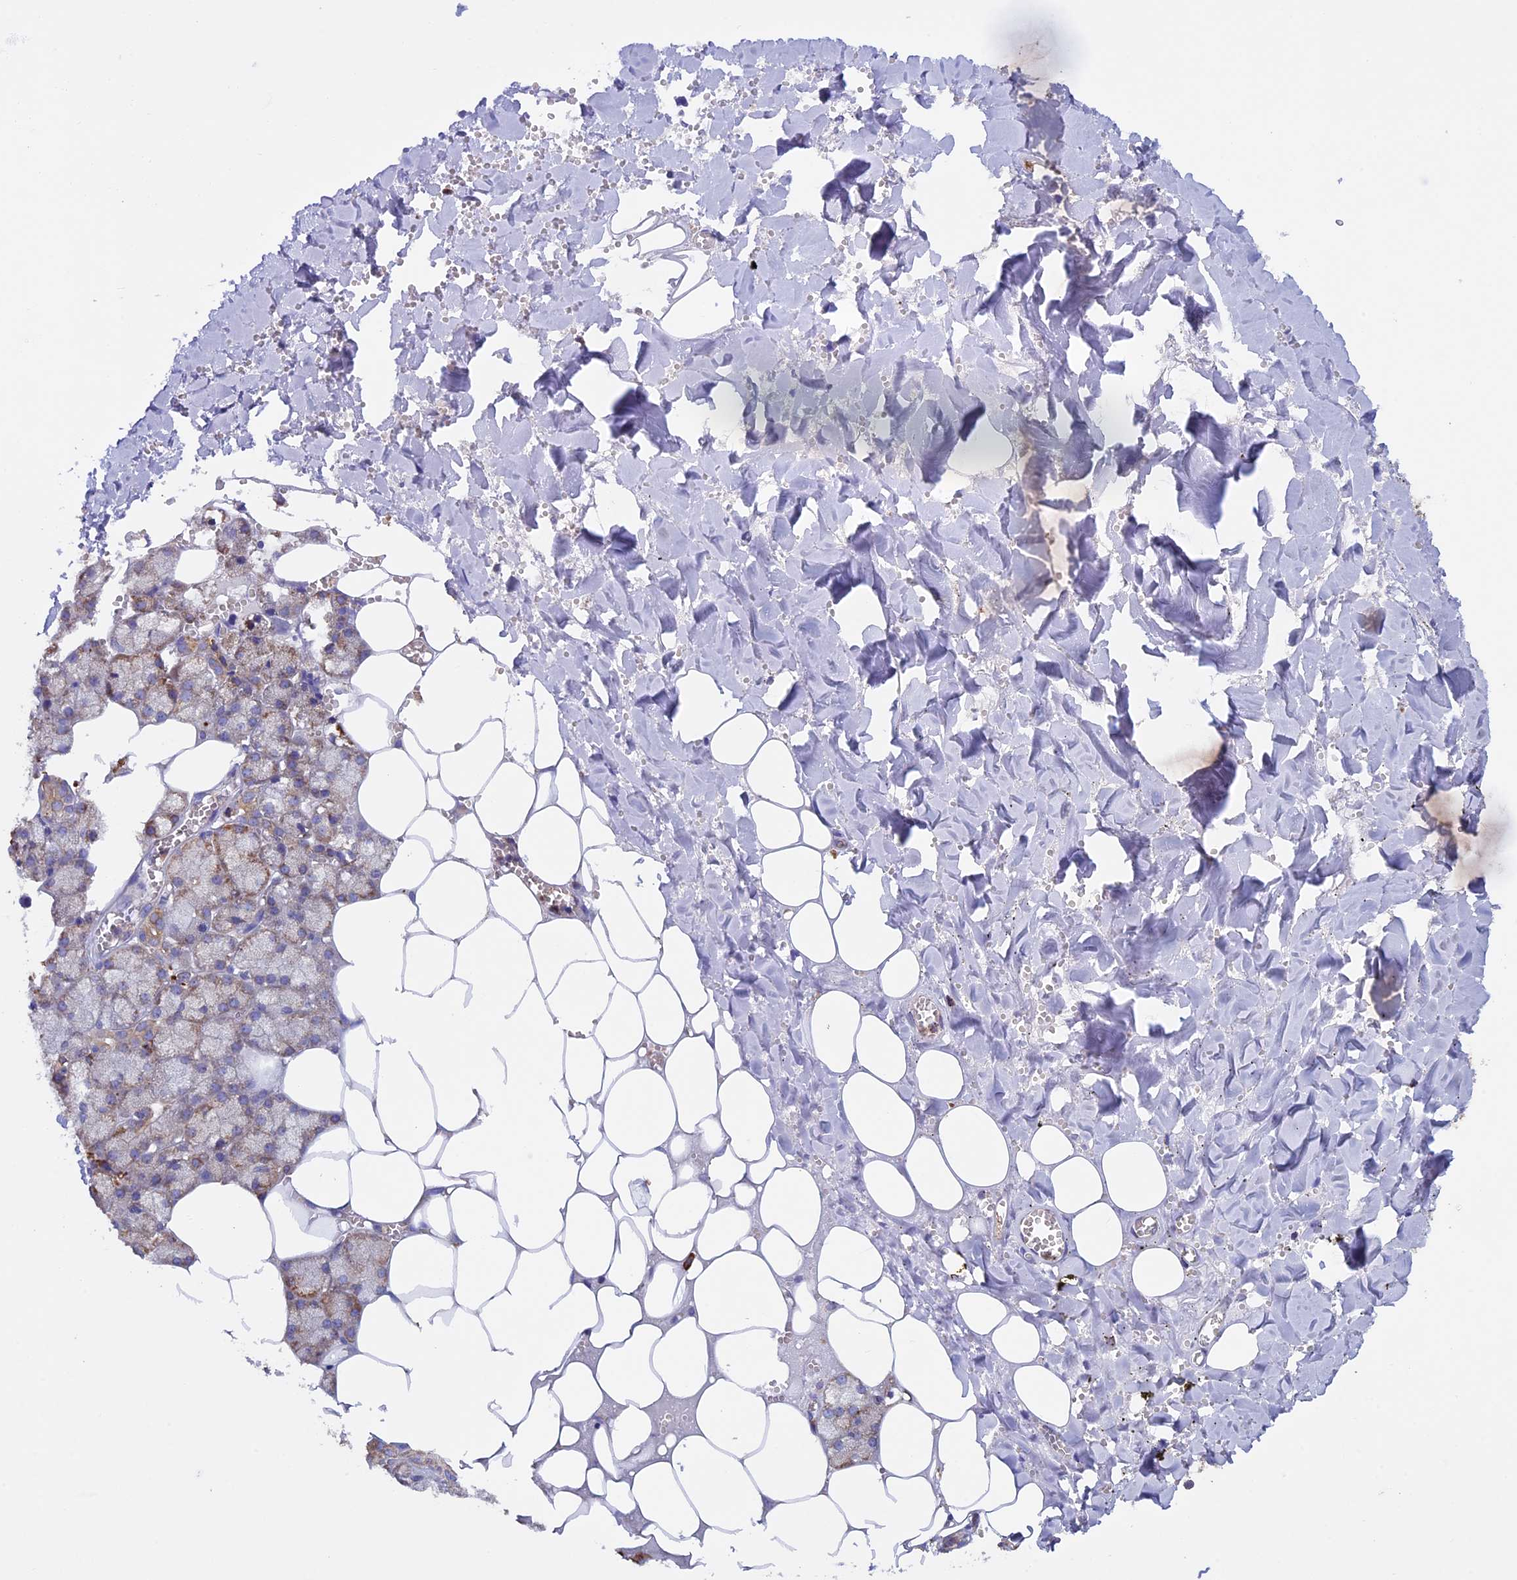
{"staining": {"intensity": "moderate", "quantity": "25%-75%", "location": "cytoplasmic/membranous"}, "tissue": "salivary gland", "cell_type": "Glandular cells", "image_type": "normal", "snomed": [{"axis": "morphology", "description": "Normal tissue, NOS"}, {"axis": "topography", "description": "Salivary gland"}], "caption": "Protein expression analysis of benign salivary gland exhibits moderate cytoplasmic/membranous staining in approximately 25%-75% of glandular cells. The staining was performed using DAB (3,3'-diaminobenzidine) to visualize the protein expression in brown, while the nuclei were stained in blue with hematoxylin (Magnification: 20x).", "gene": "BTBD3", "patient": {"sex": "male", "age": 62}}